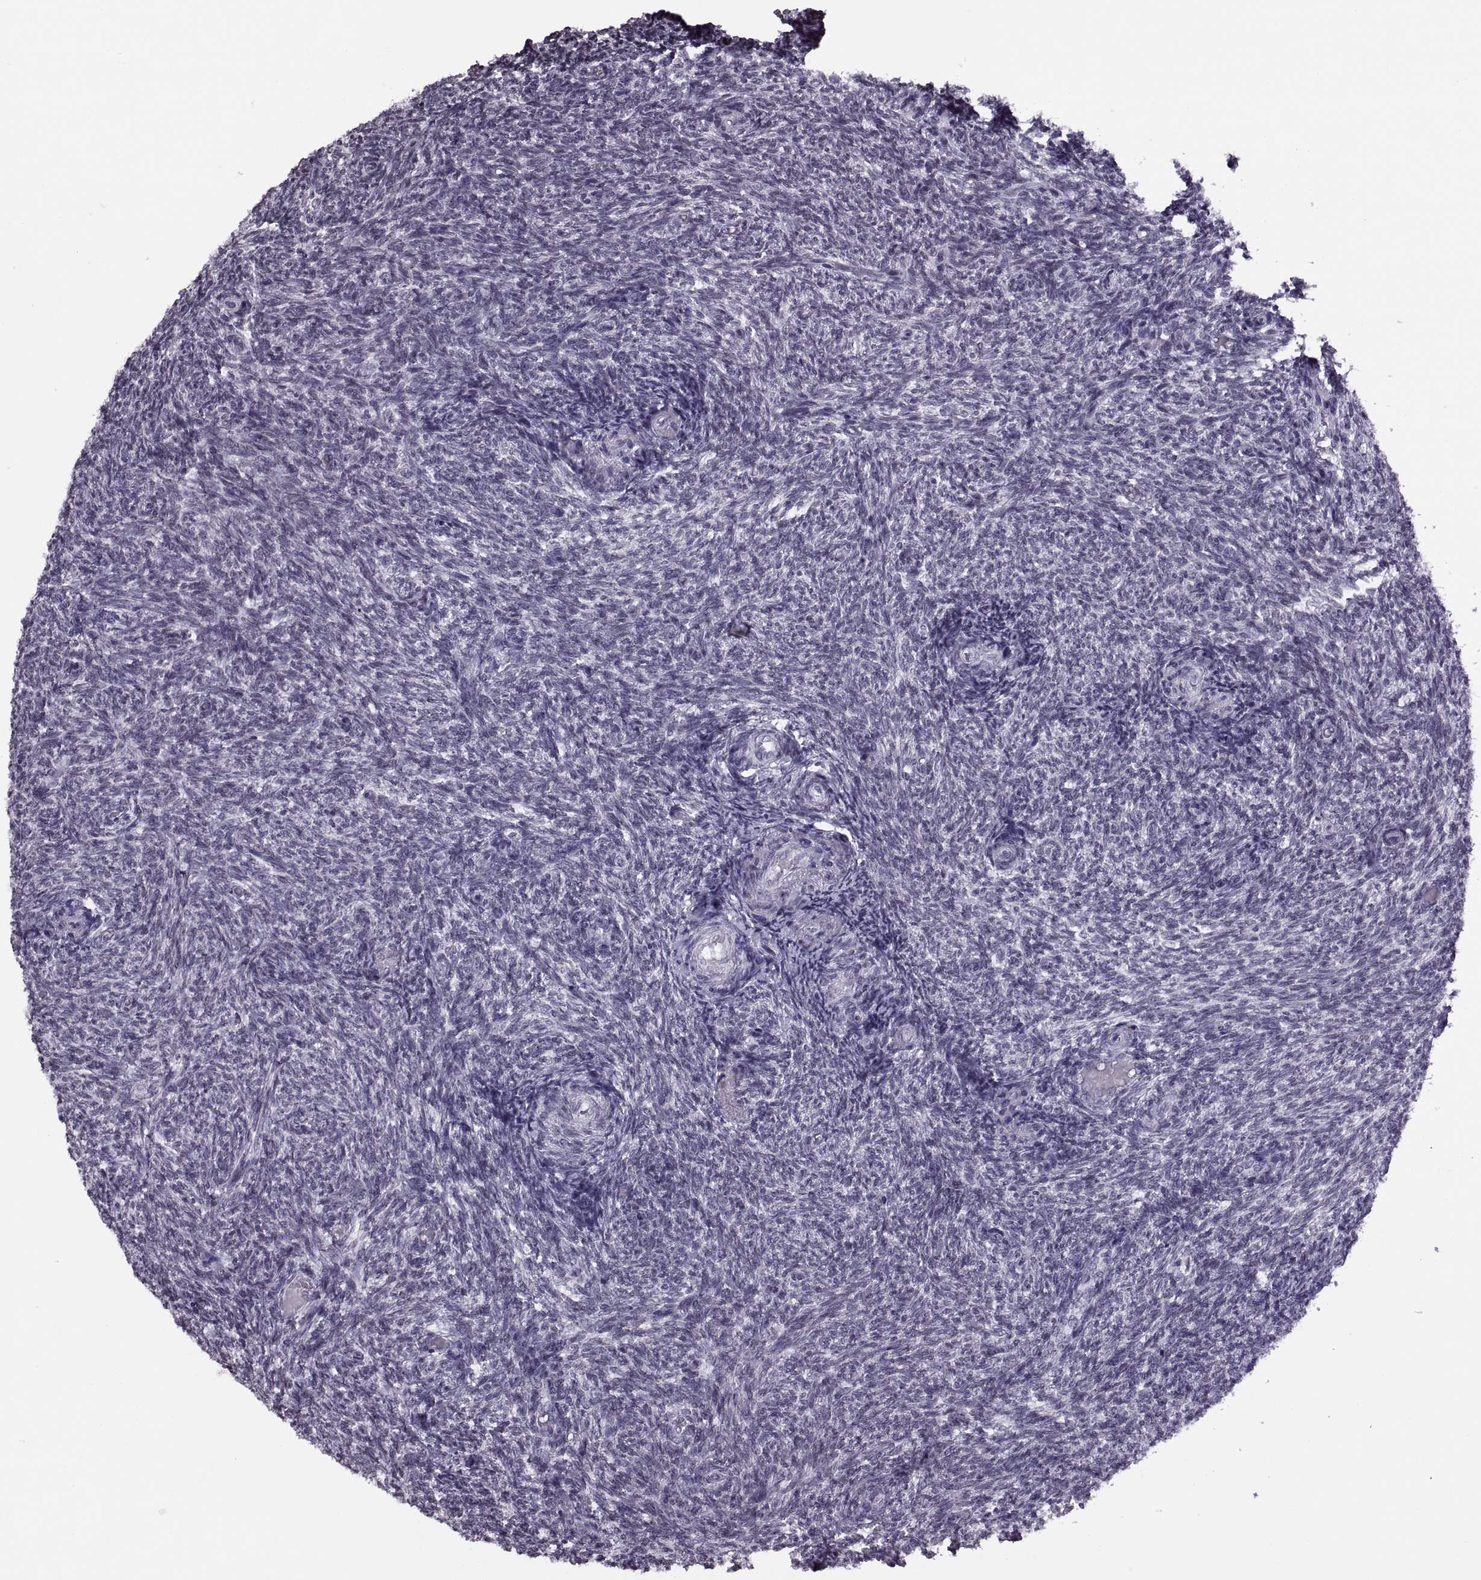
{"staining": {"intensity": "strong", "quantity": "25%-75%", "location": "nuclear"}, "tissue": "ovary", "cell_type": "Follicle cells", "image_type": "normal", "snomed": [{"axis": "morphology", "description": "Normal tissue, NOS"}, {"axis": "topography", "description": "Ovary"}], "caption": "Immunohistochemical staining of normal ovary exhibits strong nuclear protein expression in approximately 25%-75% of follicle cells. The protein is stained brown, and the nuclei are stained in blue (DAB IHC with brightfield microscopy, high magnification).", "gene": "H1", "patient": {"sex": "female", "age": 39}}